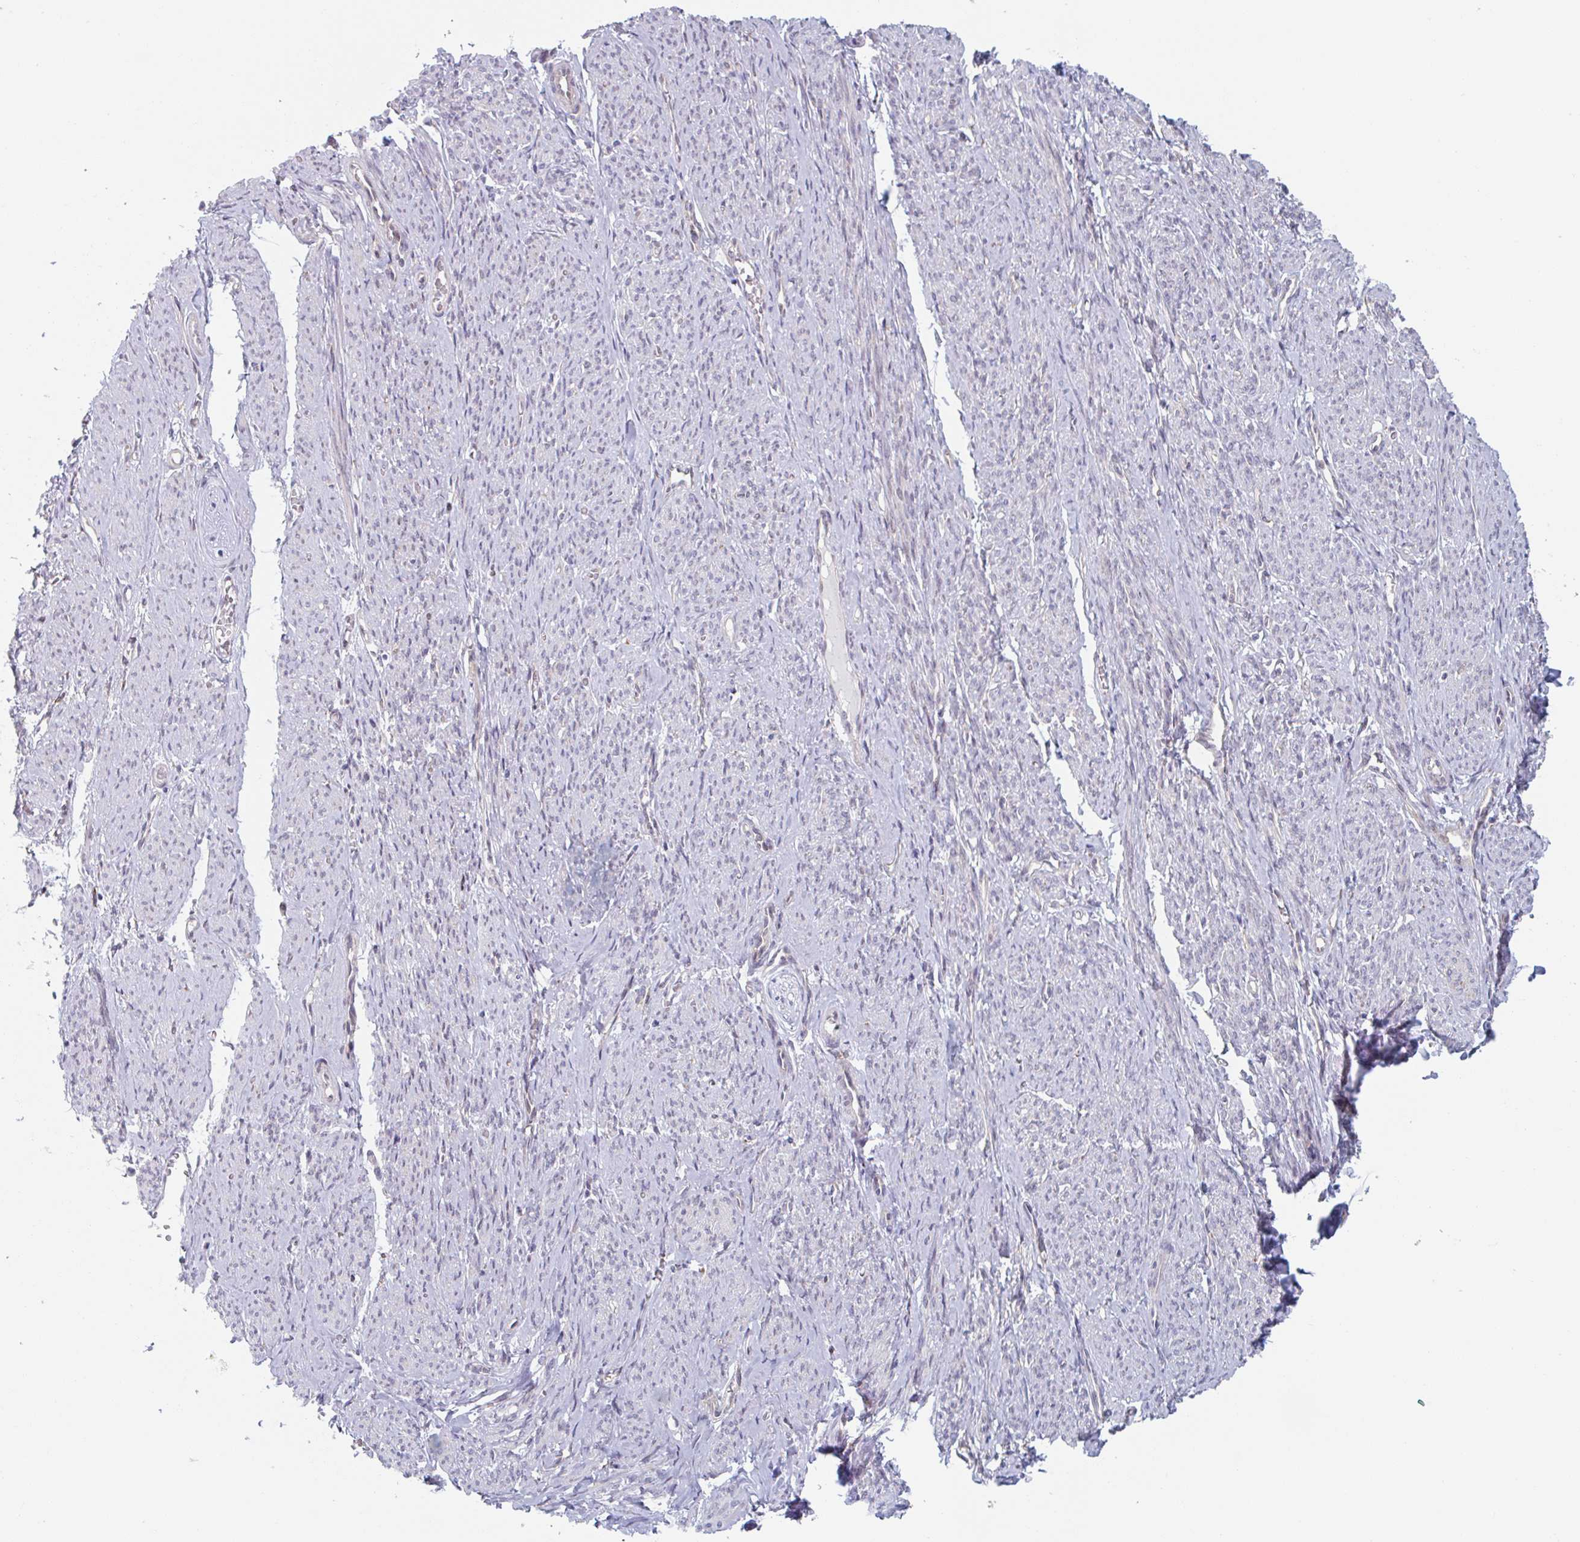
{"staining": {"intensity": "weak", "quantity": "<25%", "location": "cytoplasmic/membranous"}, "tissue": "smooth muscle", "cell_type": "Smooth muscle cells", "image_type": "normal", "snomed": [{"axis": "morphology", "description": "Normal tissue, NOS"}, {"axis": "topography", "description": "Smooth muscle"}], "caption": "IHC micrograph of benign smooth muscle stained for a protein (brown), which exhibits no expression in smooth muscle cells.", "gene": "TRAPPC10", "patient": {"sex": "female", "age": 65}}